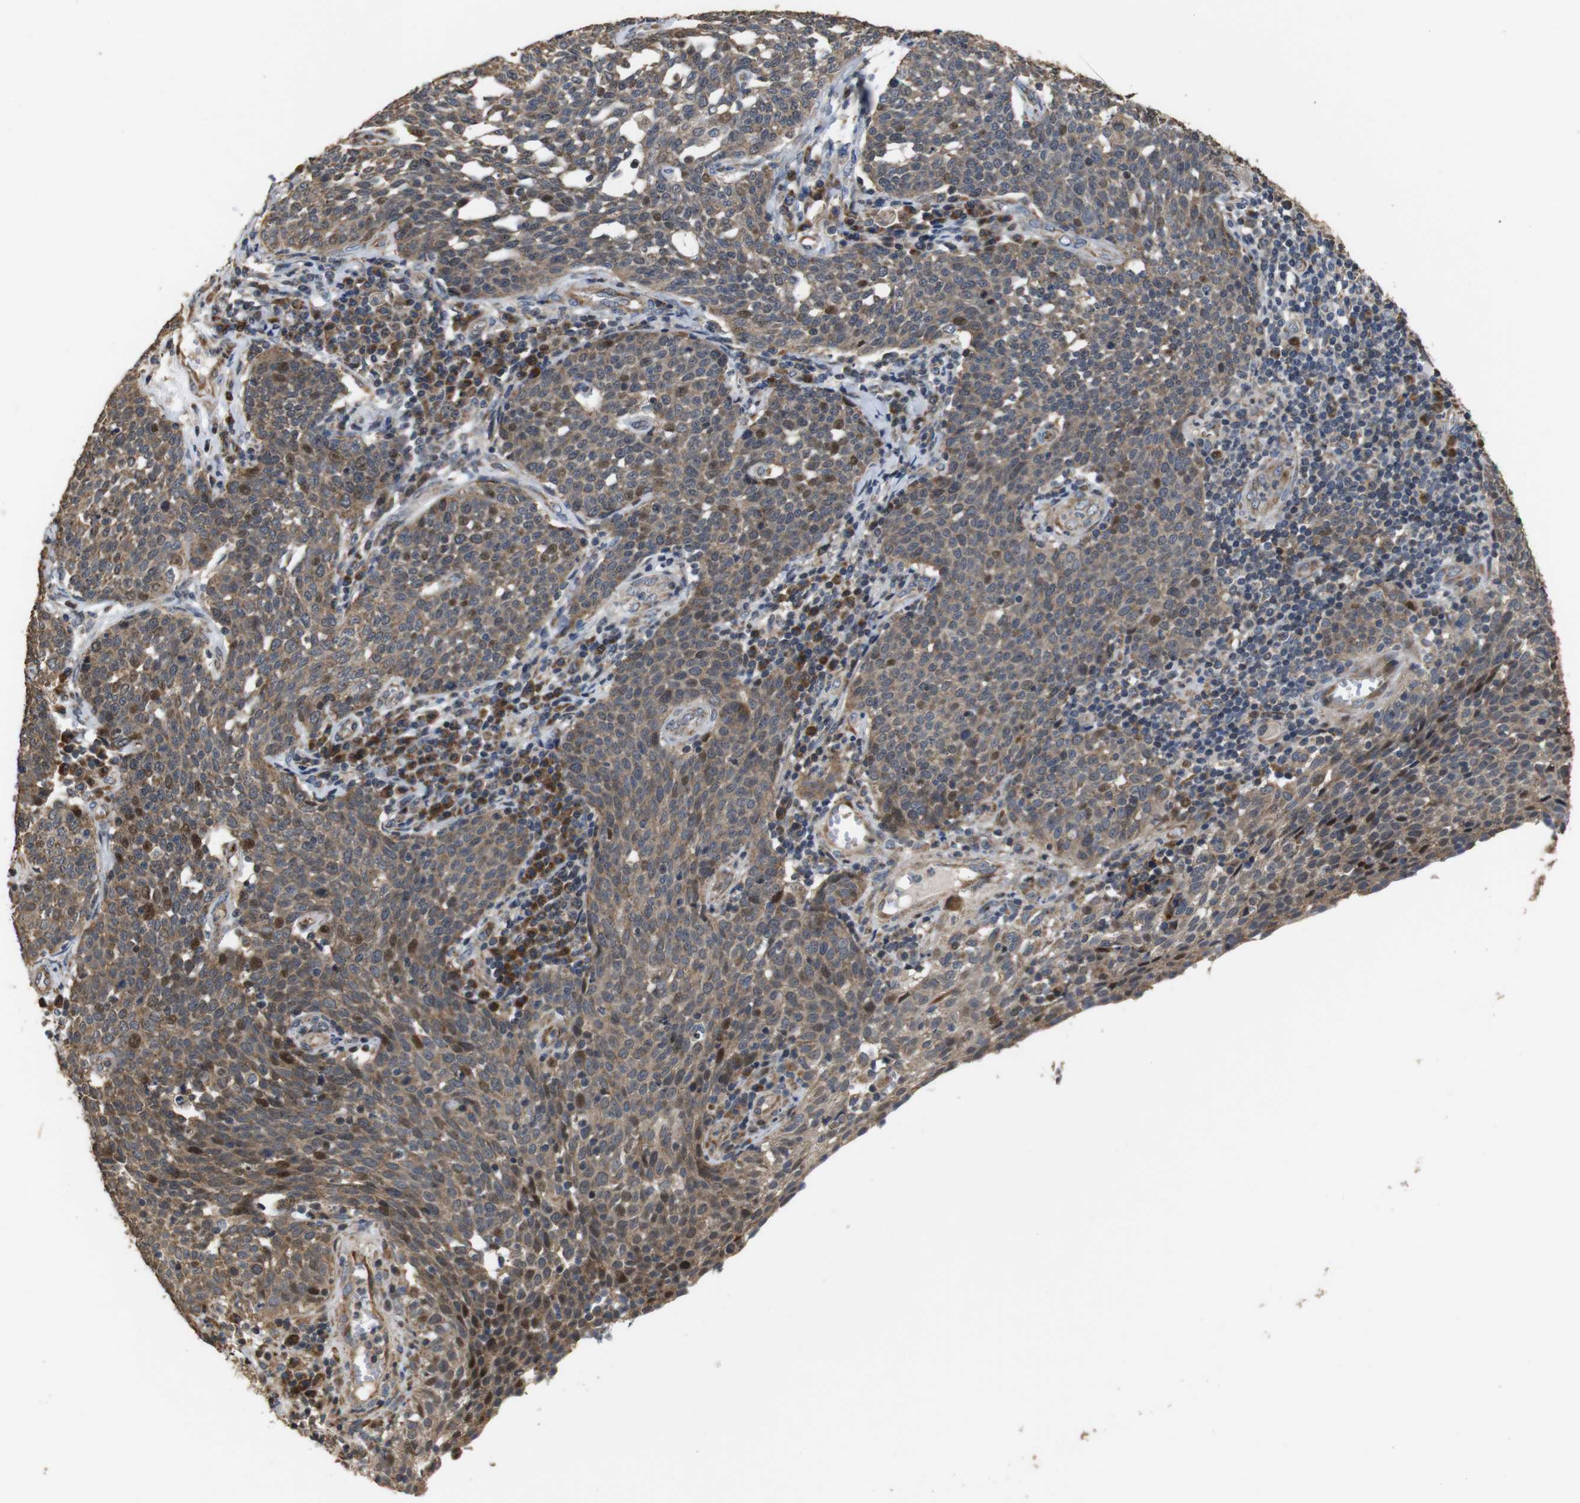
{"staining": {"intensity": "weak", "quantity": ">75%", "location": "cytoplasmic/membranous,nuclear"}, "tissue": "cervical cancer", "cell_type": "Tumor cells", "image_type": "cancer", "snomed": [{"axis": "morphology", "description": "Squamous cell carcinoma, NOS"}, {"axis": "topography", "description": "Cervix"}], "caption": "About >75% of tumor cells in human squamous cell carcinoma (cervical) exhibit weak cytoplasmic/membranous and nuclear protein expression as visualized by brown immunohistochemical staining.", "gene": "SNN", "patient": {"sex": "female", "age": 34}}